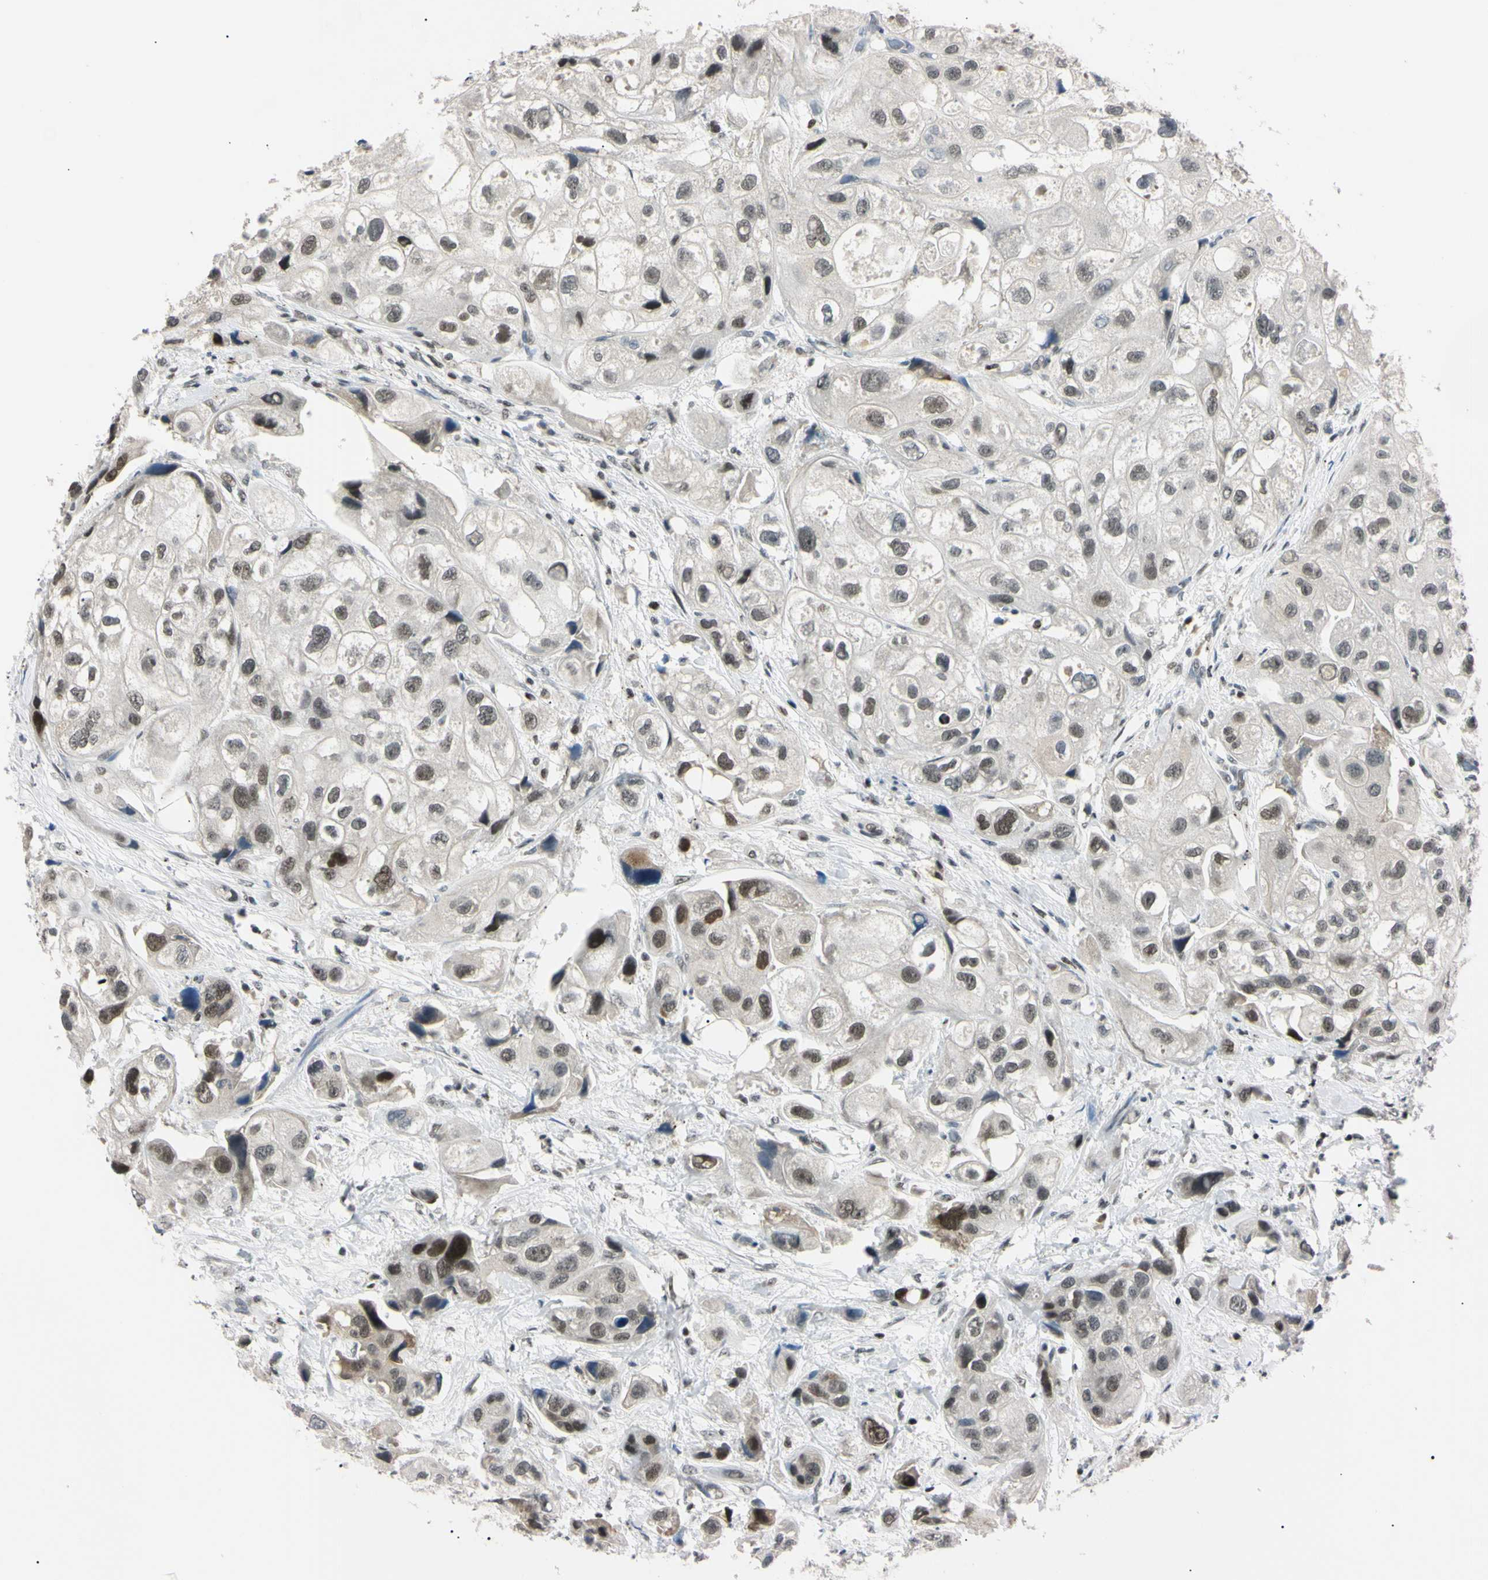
{"staining": {"intensity": "strong", "quantity": "25%-75%", "location": "nuclear"}, "tissue": "urothelial cancer", "cell_type": "Tumor cells", "image_type": "cancer", "snomed": [{"axis": "morphology", "description": "Urothelial carcinoma, High grade"}, {"axis": "topography", "description": "Urinary bladder"}], "caption": "IHC (DAB) staining of high-grade urothelial carcinoma reveals strong nuclear protein expression in about 25%-75% of tumor cells.", "gene": "C1orf174", "patient": {"sex": "female", "age": 64}}